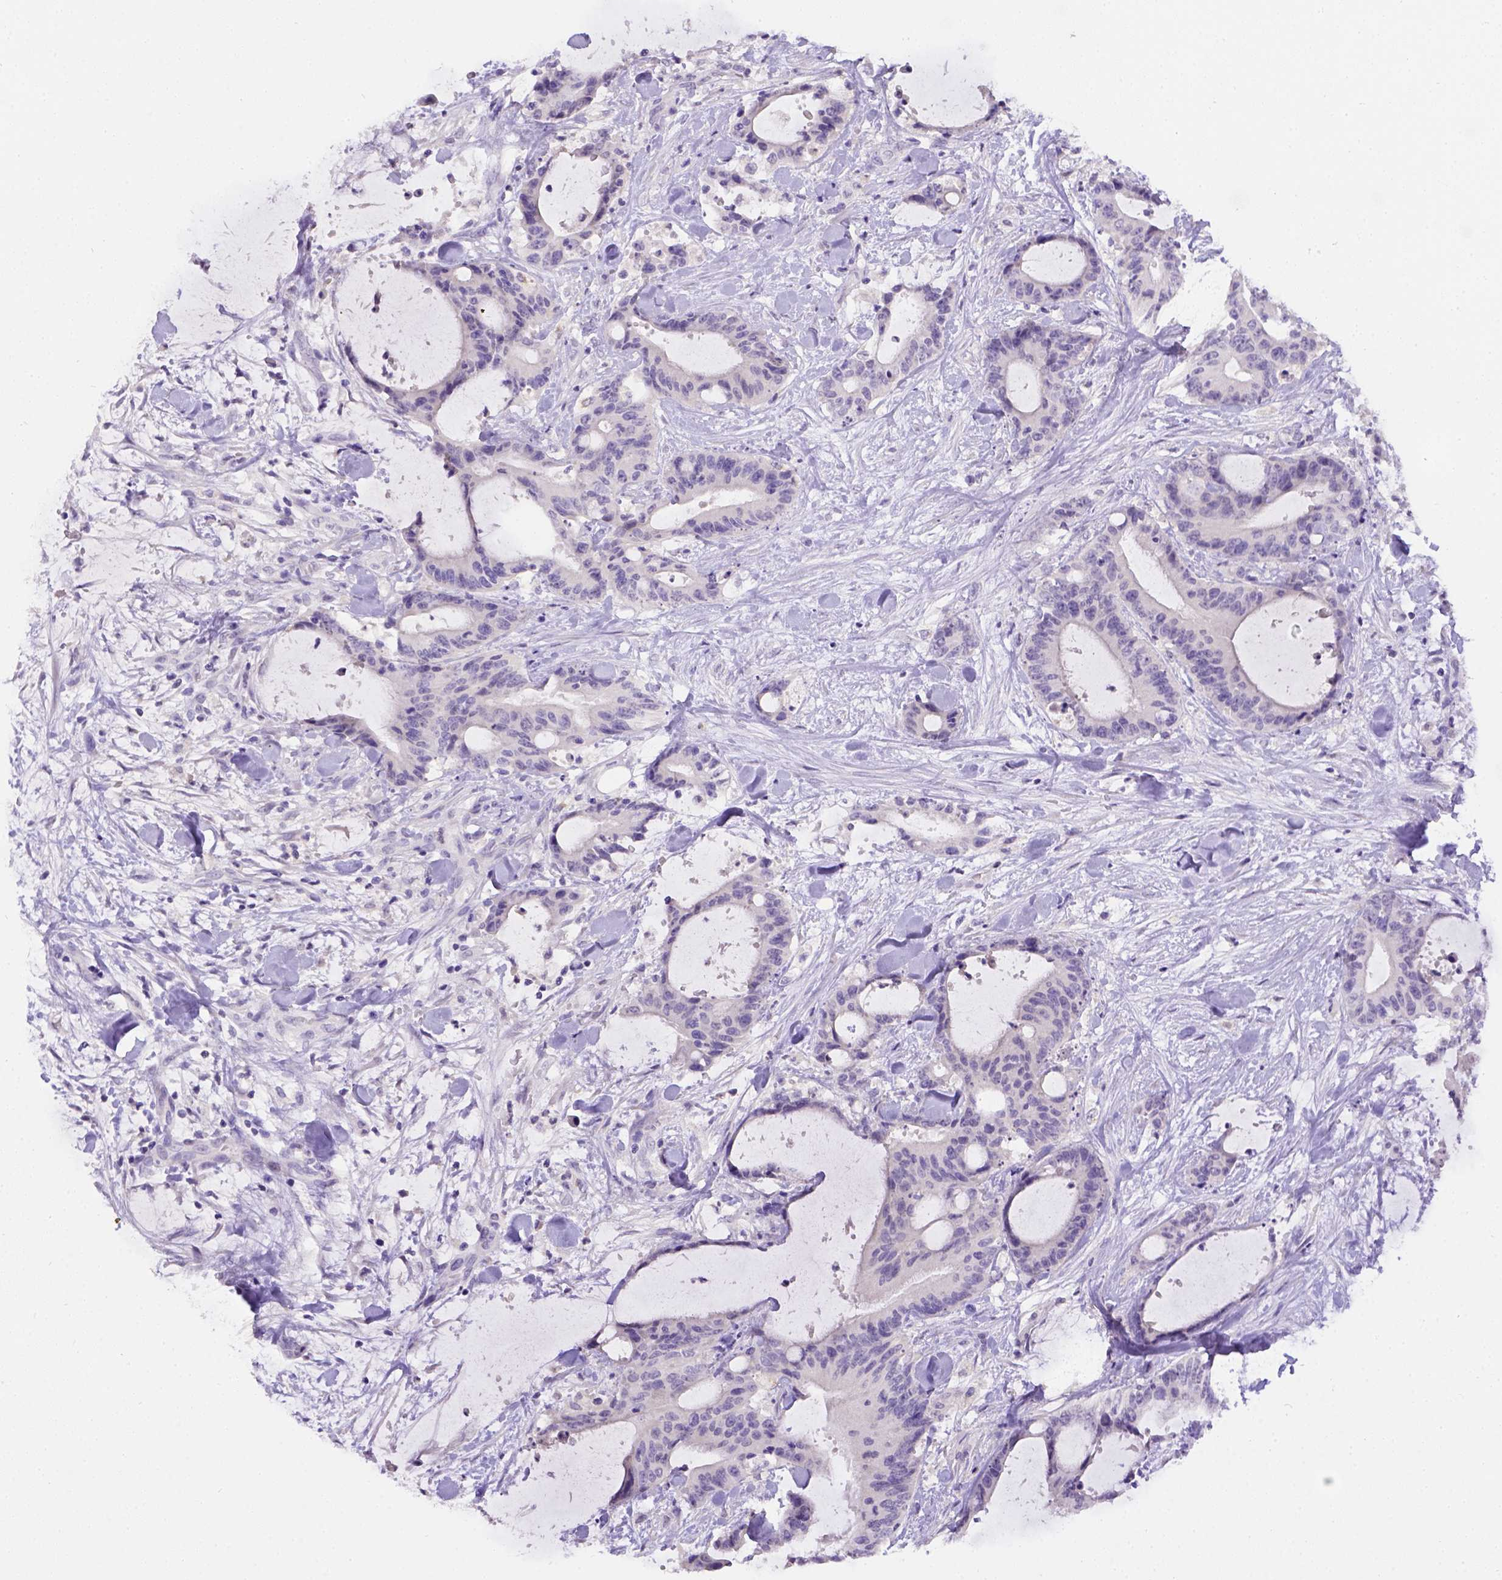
{"staining": {"intensity": "negative", "quantity": "none", "location": "none"}, "tissue": "liver cancer", "cell_type": "Tumor cells", "image_type": "cancer", "snomed": [{"axis": "morphology", "description": "Cholangiocarcinoma"}, {"axis": "topography", "description": "Liver"}], "caption": "Protein analysis of liver cancer (cholangiocarcinoma) reveals no significant positivity in tumor cells.", "gene": "B3GAT1", "patient": {"sex": "female", "age": 73}}